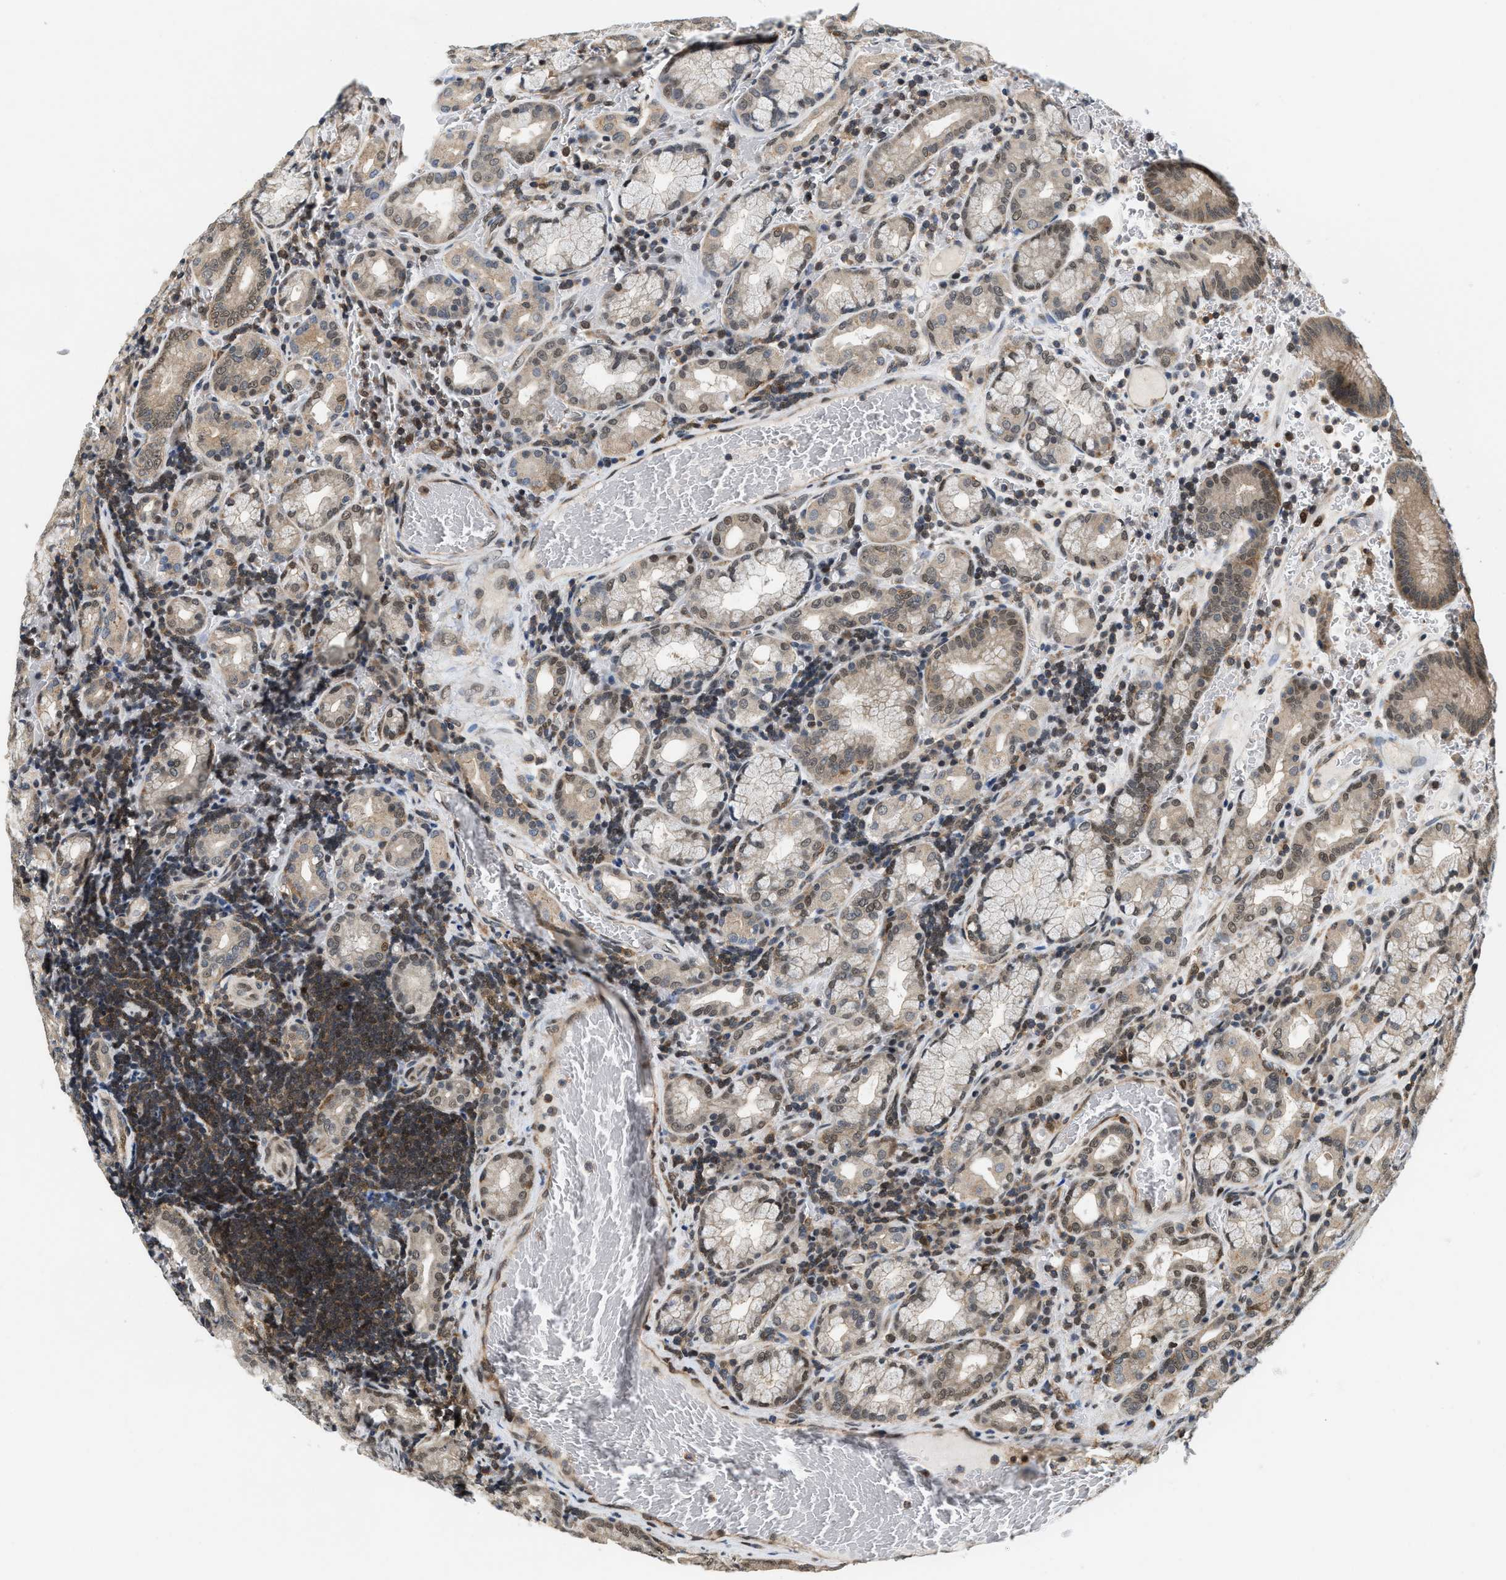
{"staining": {"intensity": "moderate", "quantity": ">75%", "location": "cytoplasmic/membranous,nuclear"}, "tissue": "stomach", "cell_type": "Glandular cells", "image_type": "normal", "snomed": [{"axis": "morphology", "description": "Normal tissue, NOS"}, {"axis": "morphology", "description": "Carcinoid, malignant, NOS"}, {"axis": "topography", "description": "Stomach, upper"}], "caption": "Immunohistochemical staining of unremarkable stomach displays moderate cytoplasmic/membranous,nuclear protein expression in approximately >75% of glandular cells. (brown staining indicates protein expression, while blue staining denotes nuclei).", "gene": "ATF7IP", "patient": {"sex": "male", "age": 39}}